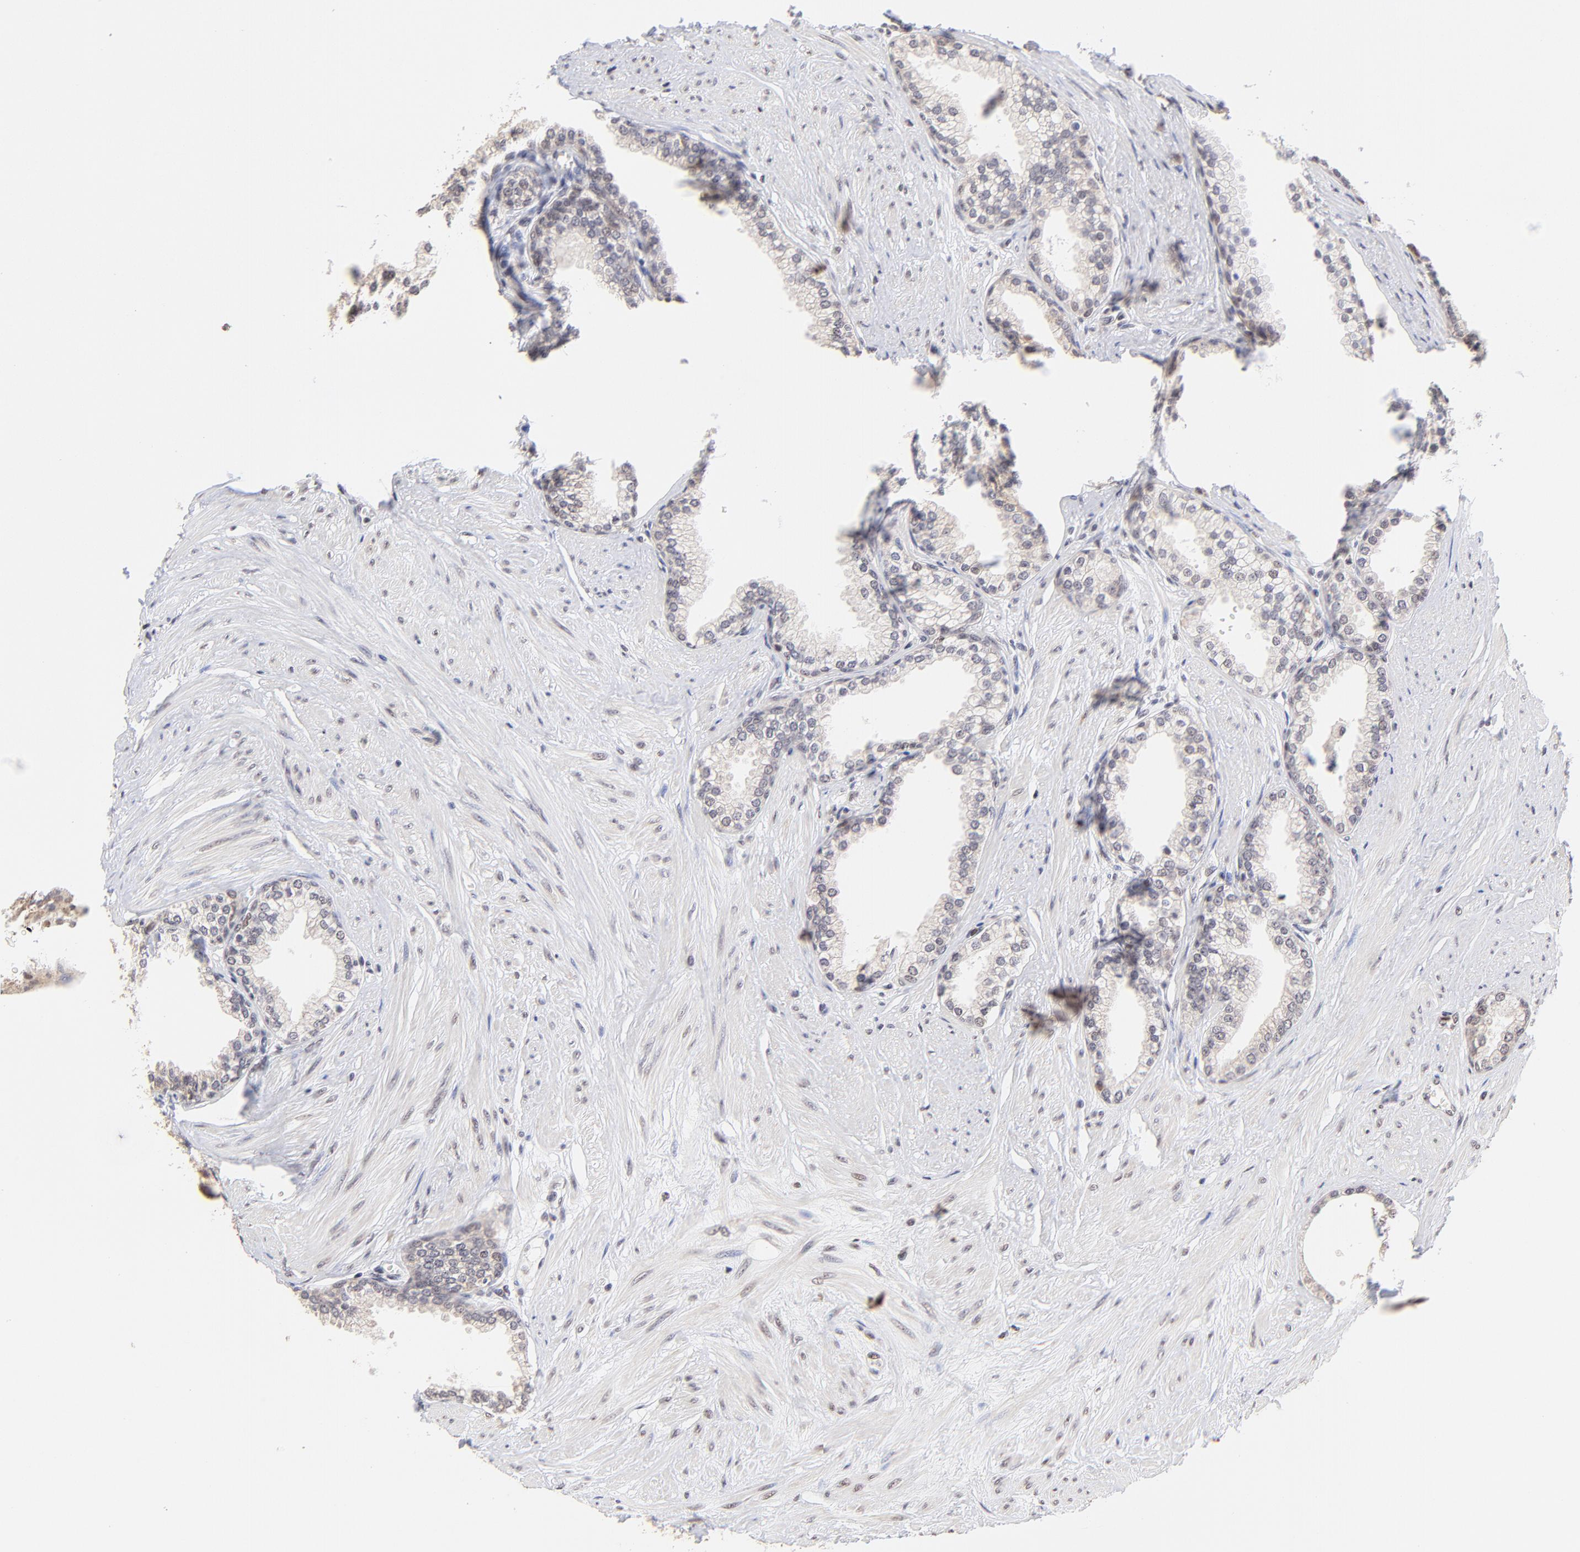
{"staining": {"intensity": "weak", "quantity": ">75%", "location": "nuclear"}, "tissue": "prostate", "cell_type": "Glandular cells", "image_type": "normal", "snomed": [{"axis": "morphology", "description": "Normal tissue, NOS"}, {"axis": "topography", "description": "Prostate"}], "caption": "An immunohistochemistry (IHC) photomicrograph of normal tissue is shown. Protein staining in brown highlights weak nuclear positivity in prostate within glandular cells. Ihc stains the protein in brown and the nuclei are stained blue.", "gene": "ZNF670", "patient": {"sex": "male", "age": 64}}